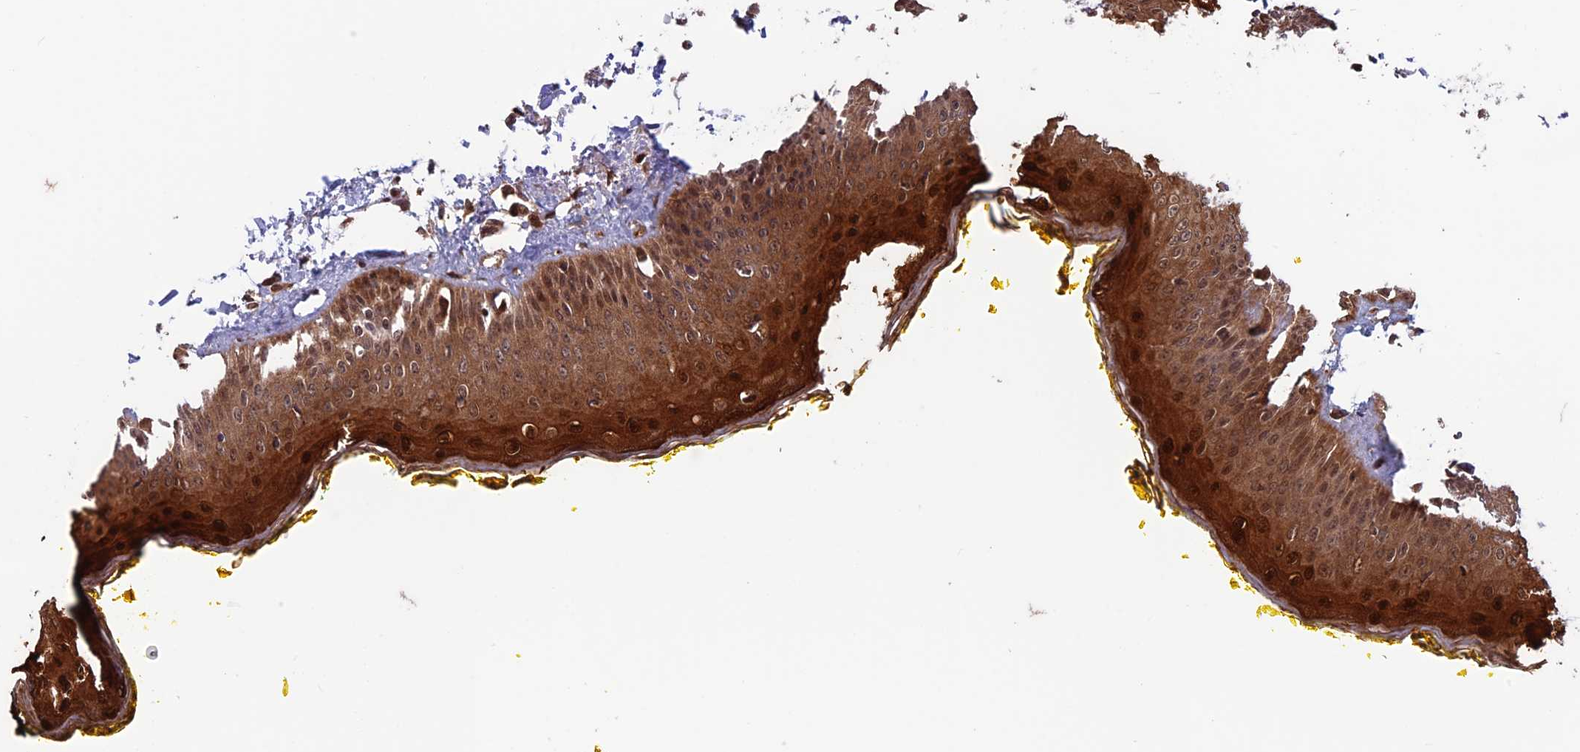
{"staining": {"intensity": "strong", "quantity": "25%-75%", "location": "cytoplasmic/membranous,nuclear"}, "tissue": "oral mucosa", "cell_type": "Squamous epithelial cells", "image_type": "normal", "snomed": [{"axis": "morphology", "description": "Normal tissue, NOS"}, {"axis": "topography", "description": "Oral tissue"}], "caption": "The photomicrograph reveals staining of benign oral mucosa, revealing strong cytoplasmic/membranous,nuclear protein positivity (brown color) within squamous epithelial cells. (DAB IHC, brown staining for protein, blue staining for nuclei).", "gene": "MAST2", "patient": {"sex": "female", "age": 70}}